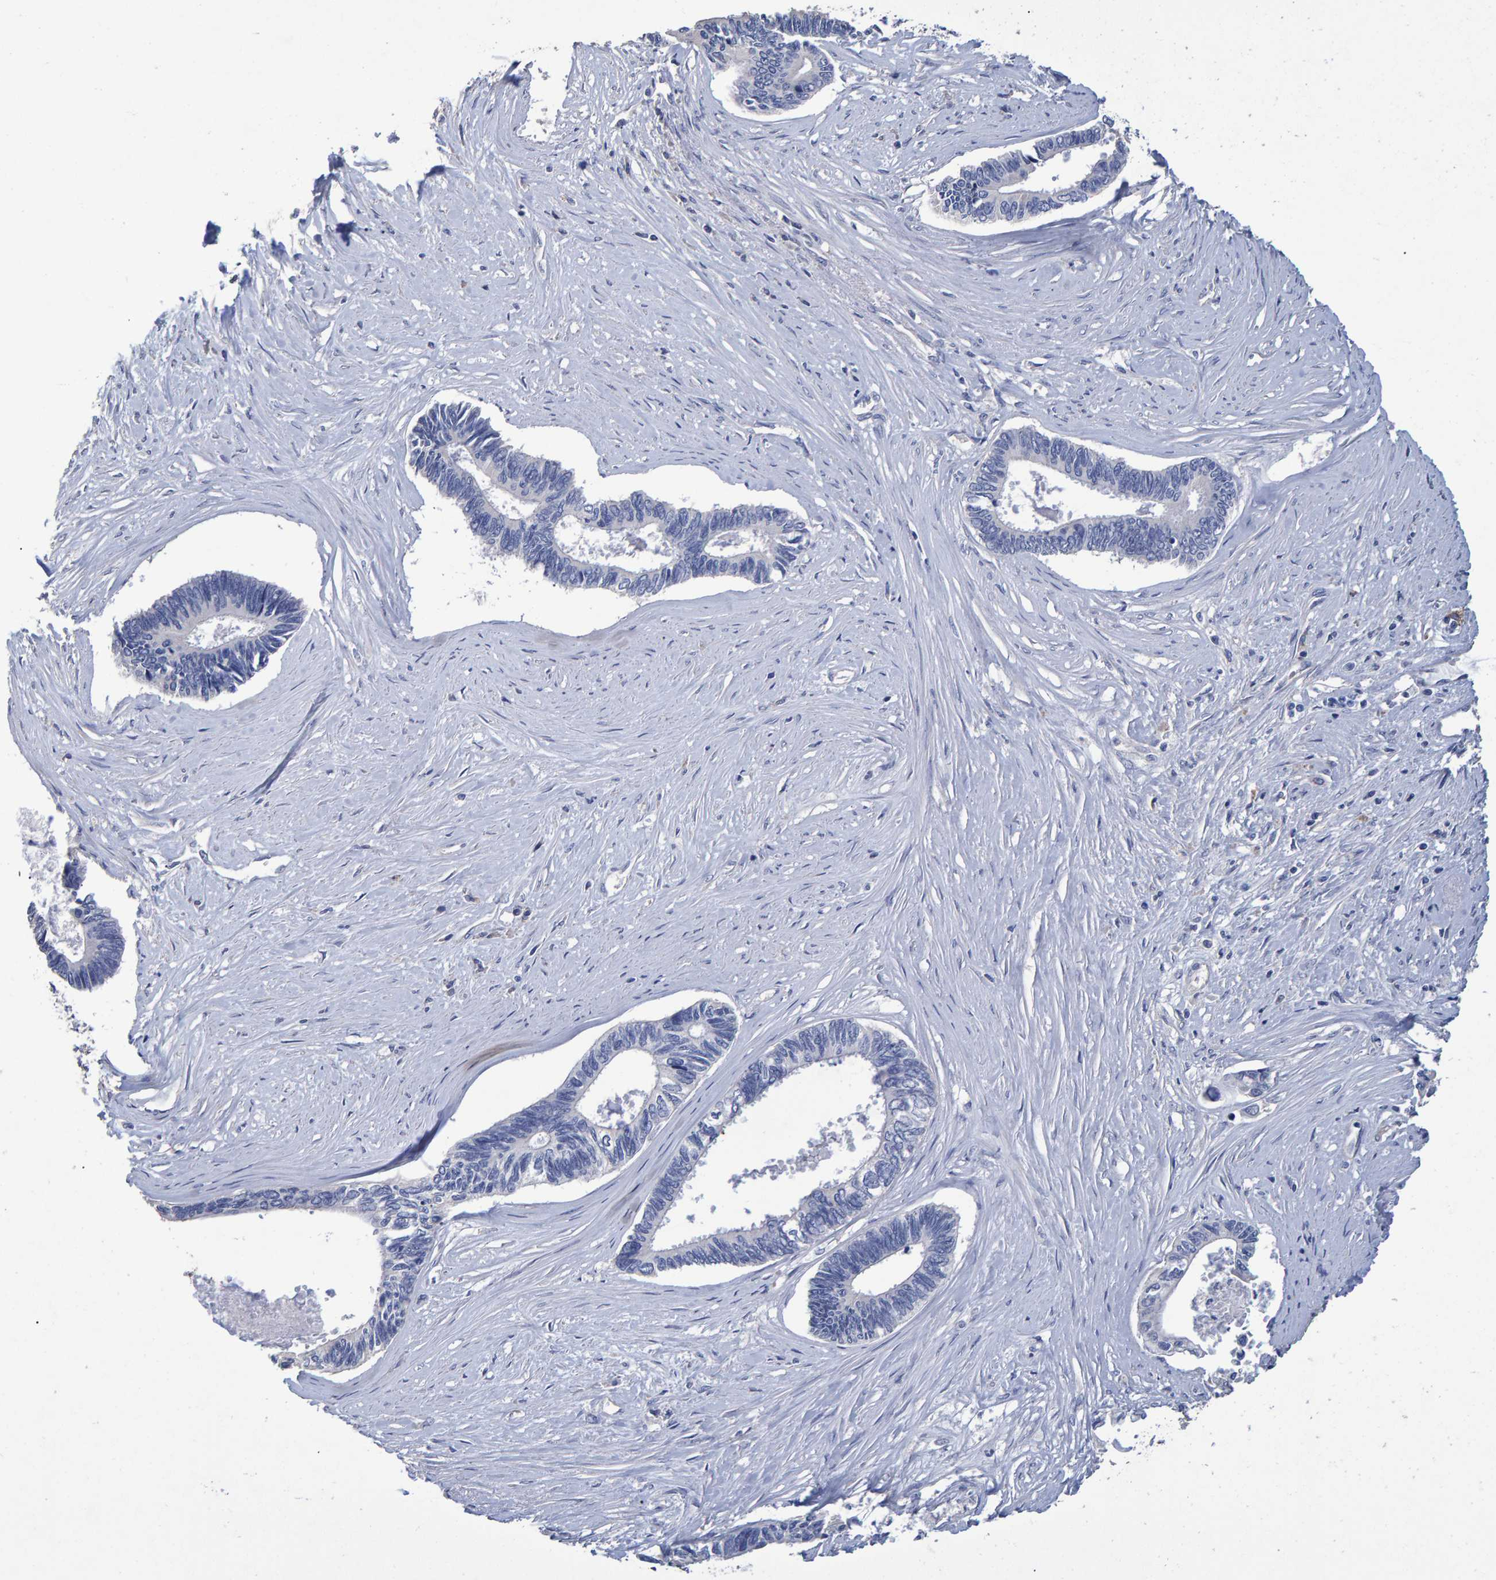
{"staining": {"intensity": "negative", "quantity": "none", "location": "none"}, "tissue": "pancreatic cancer", "cell_type": "Tumor cells", "image_type": "cancer", "snomed": [{"axis": "morphology", "description": "Adenocarcinoma, NOS"}, {"axis": "topography", "description": "Pancreas"}], "caption": "This is an immunohistochemistry image of human pancreatic cancer. There is no positivity in tumor cells.", "gene": "HEMGN", "patient": {"sex": "female", "age": 70}}